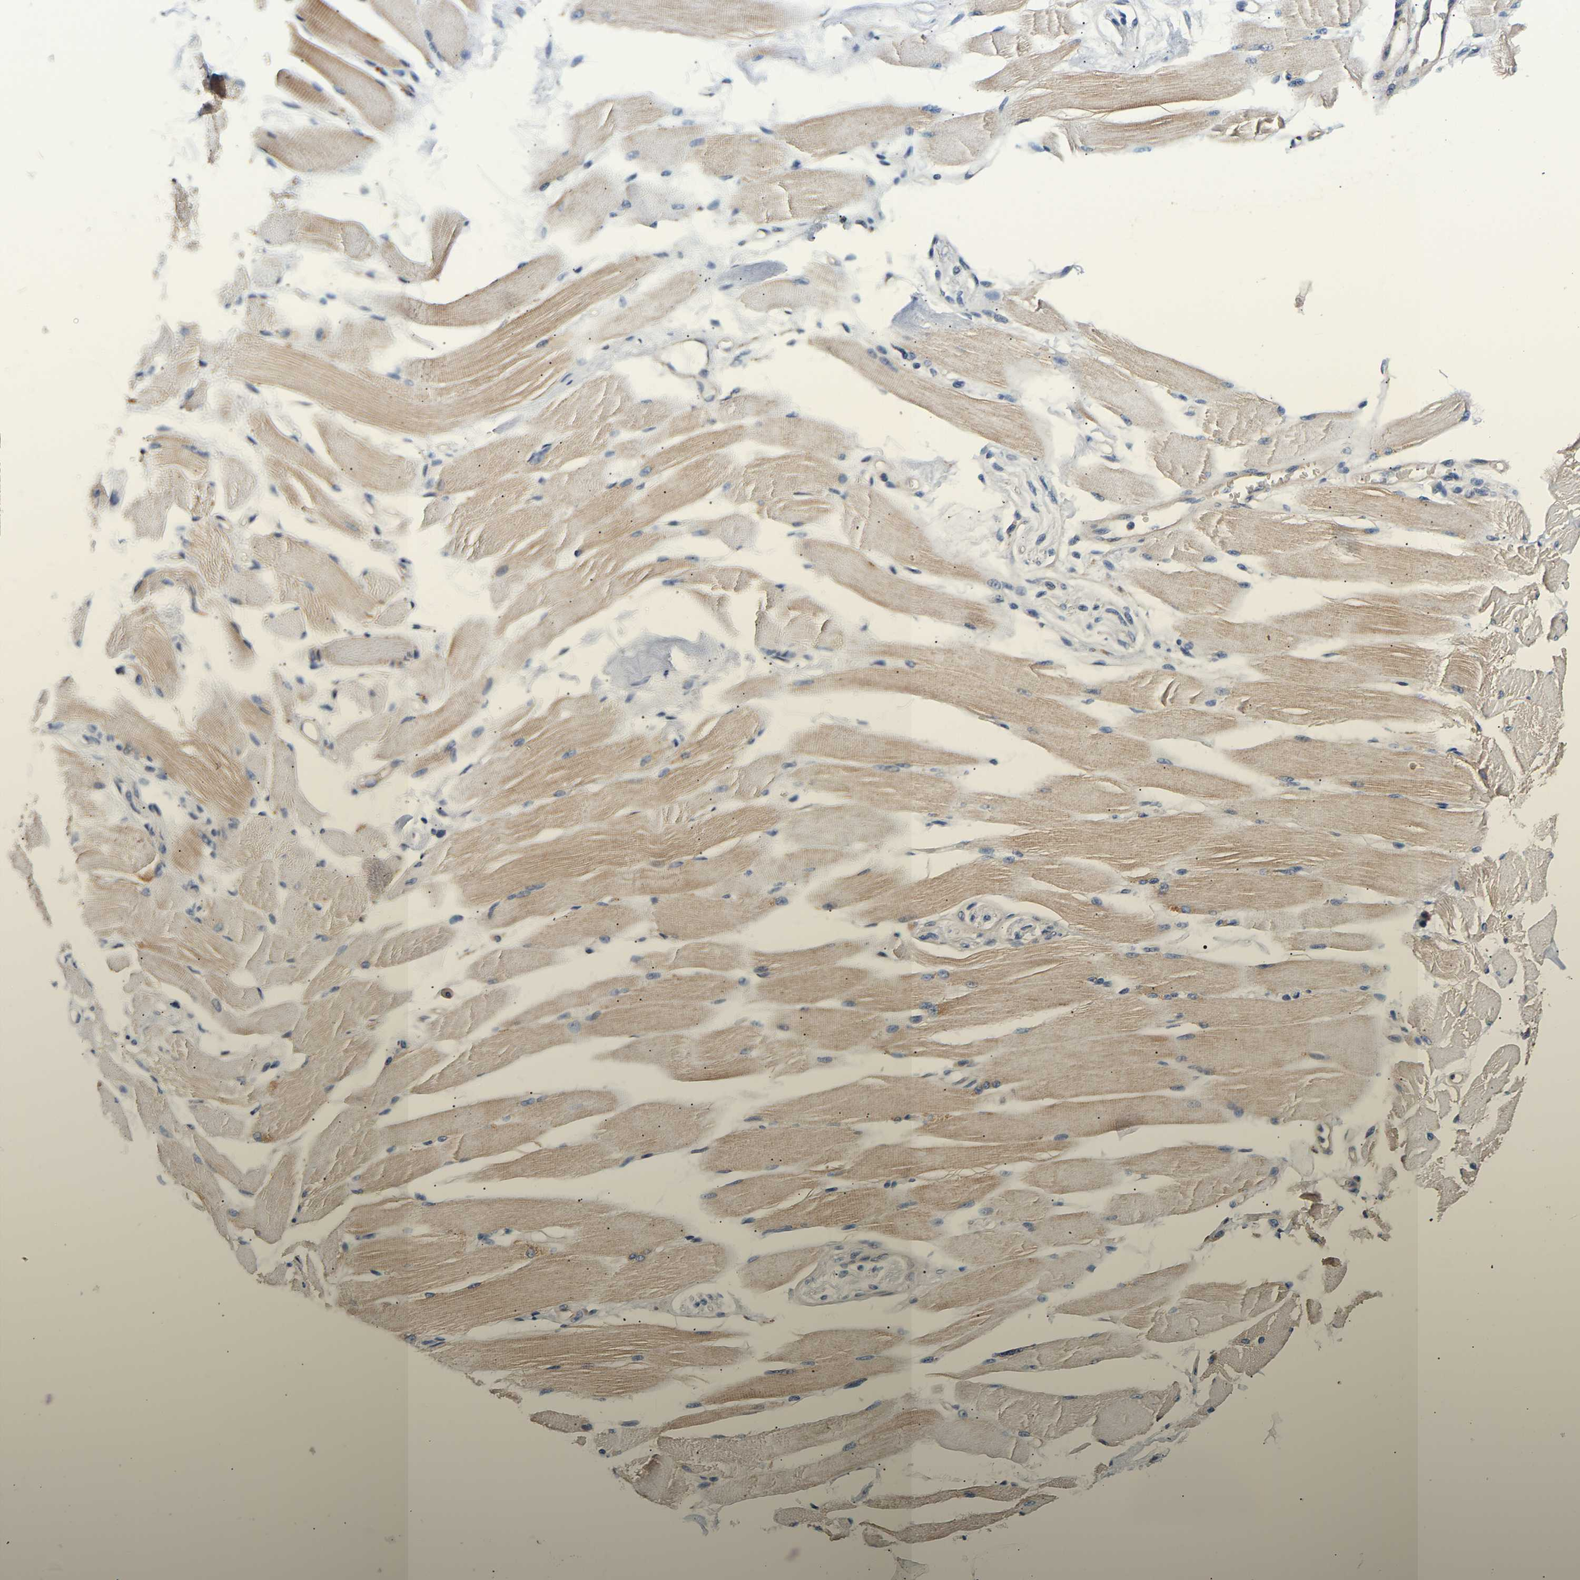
{"staining": {"intensity": "moderate", "quantity": "25%-75%", "location": "cytoplasmic/membranous"}, "tissue": "skeletal muscle", "cell_type": "Myocytes", "image_type": "normal", "snomed": [{"axis": "morphology", "description": "Normal tissue, NOS"}, {"axis": "topography", "description": "Skeletal muscle"}, {"axis": "topography", "description": "Peripheral nerve tissue"}], "caption": "Immunohistochemical staining of normal skeletal muscle demonstrates medium levels of moderate cytoplasmic/membranous expression in about 25%-75% of myocytes. The protein is shown in brown color, while the nuclei are stained blue.", "gene": "LRBA", "patient": {"sex": "female", "age": 84}}